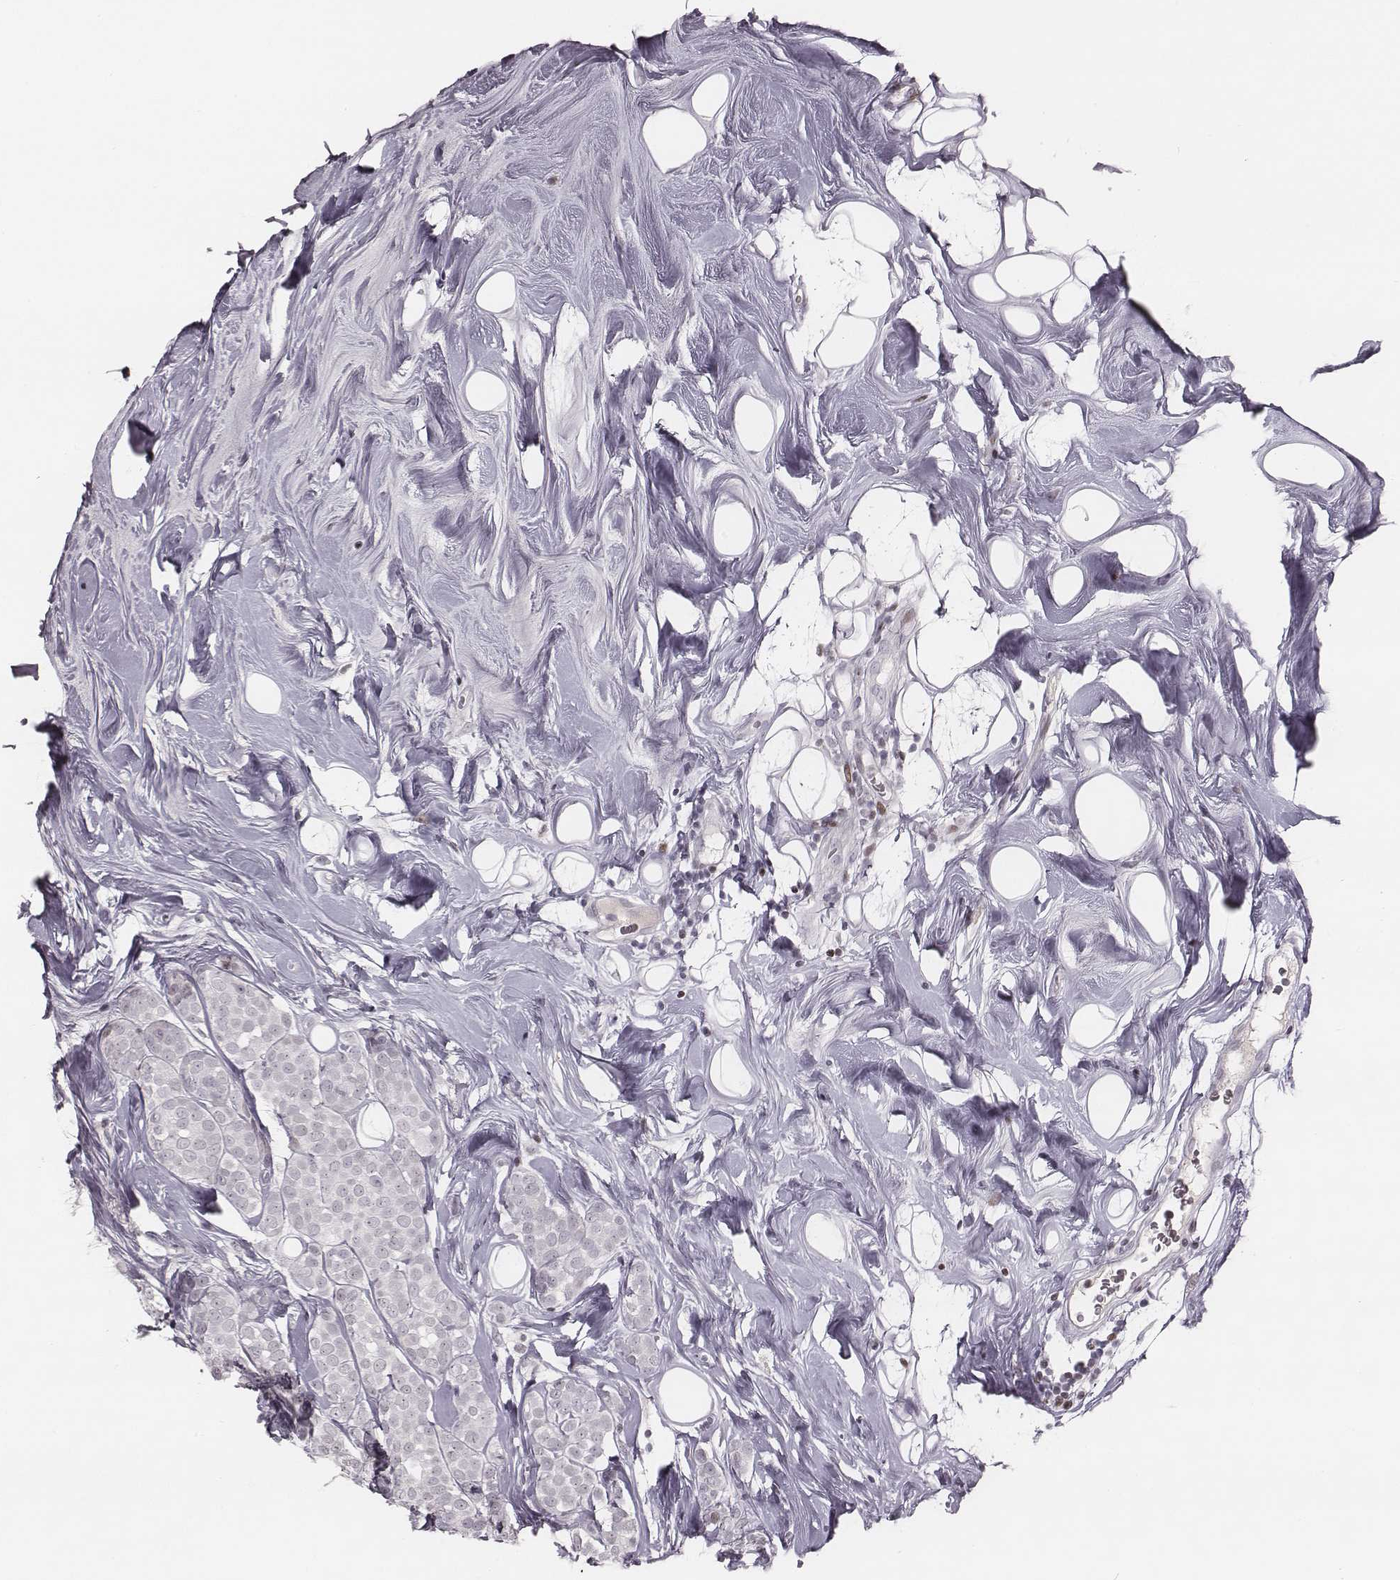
{"staining": {"intensity": "negative", "quantity": "none", "location": "none"}, "tissue": "breast cancer", "cell_type": "Tumor cells", "image_type": "cancer", "snomed": [{"axis": "morphology", "description": "Lobular carcinoma"}, {"axis": "topography", "description": "Breast"}], "caption": "This is an IHC photomicrograph of lobular carcinoma (breast). There is no positivity in tumor cells.", "gene": "NDC1", "patient": {"sex": "female", "age": 49}}